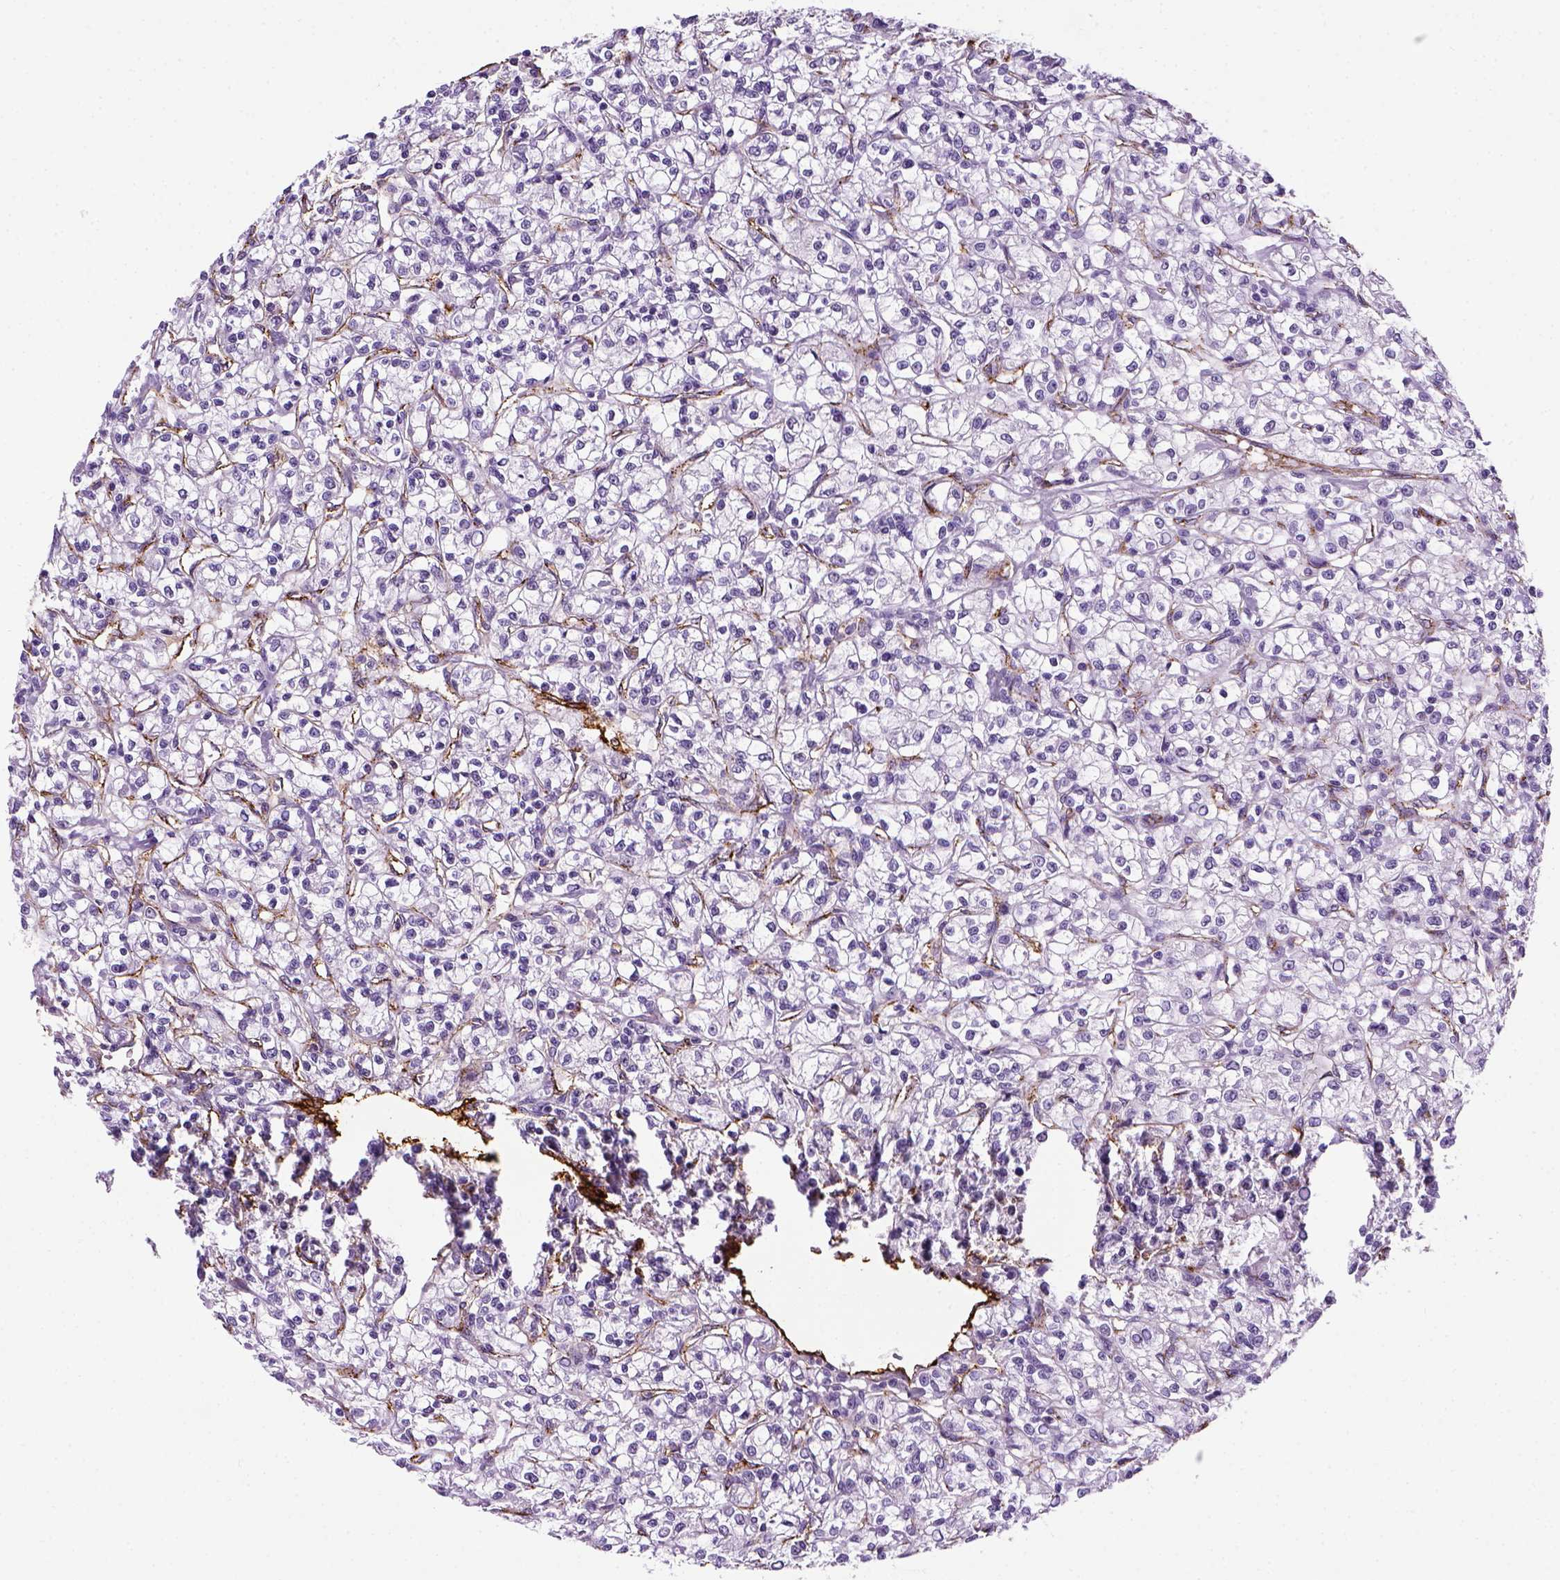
{"staining": {"intensity": "negative", "quantity": "none", "location": "none"}, "tissue": "renal cancer", "cell_type": "Tumor cells", "image_type": "cancer", "snomed": [{"axis": "morphology", "description": "Adenocarcinoma, NOS"}, {"axis": "topography", "description": "Kidney"}], "caption": "Micrograph shows no protein staining in tumor cells of adenocarcinoma (renal) tissue.", "gene": "VWF", "patient": {"sex": "female", "age": 59}}